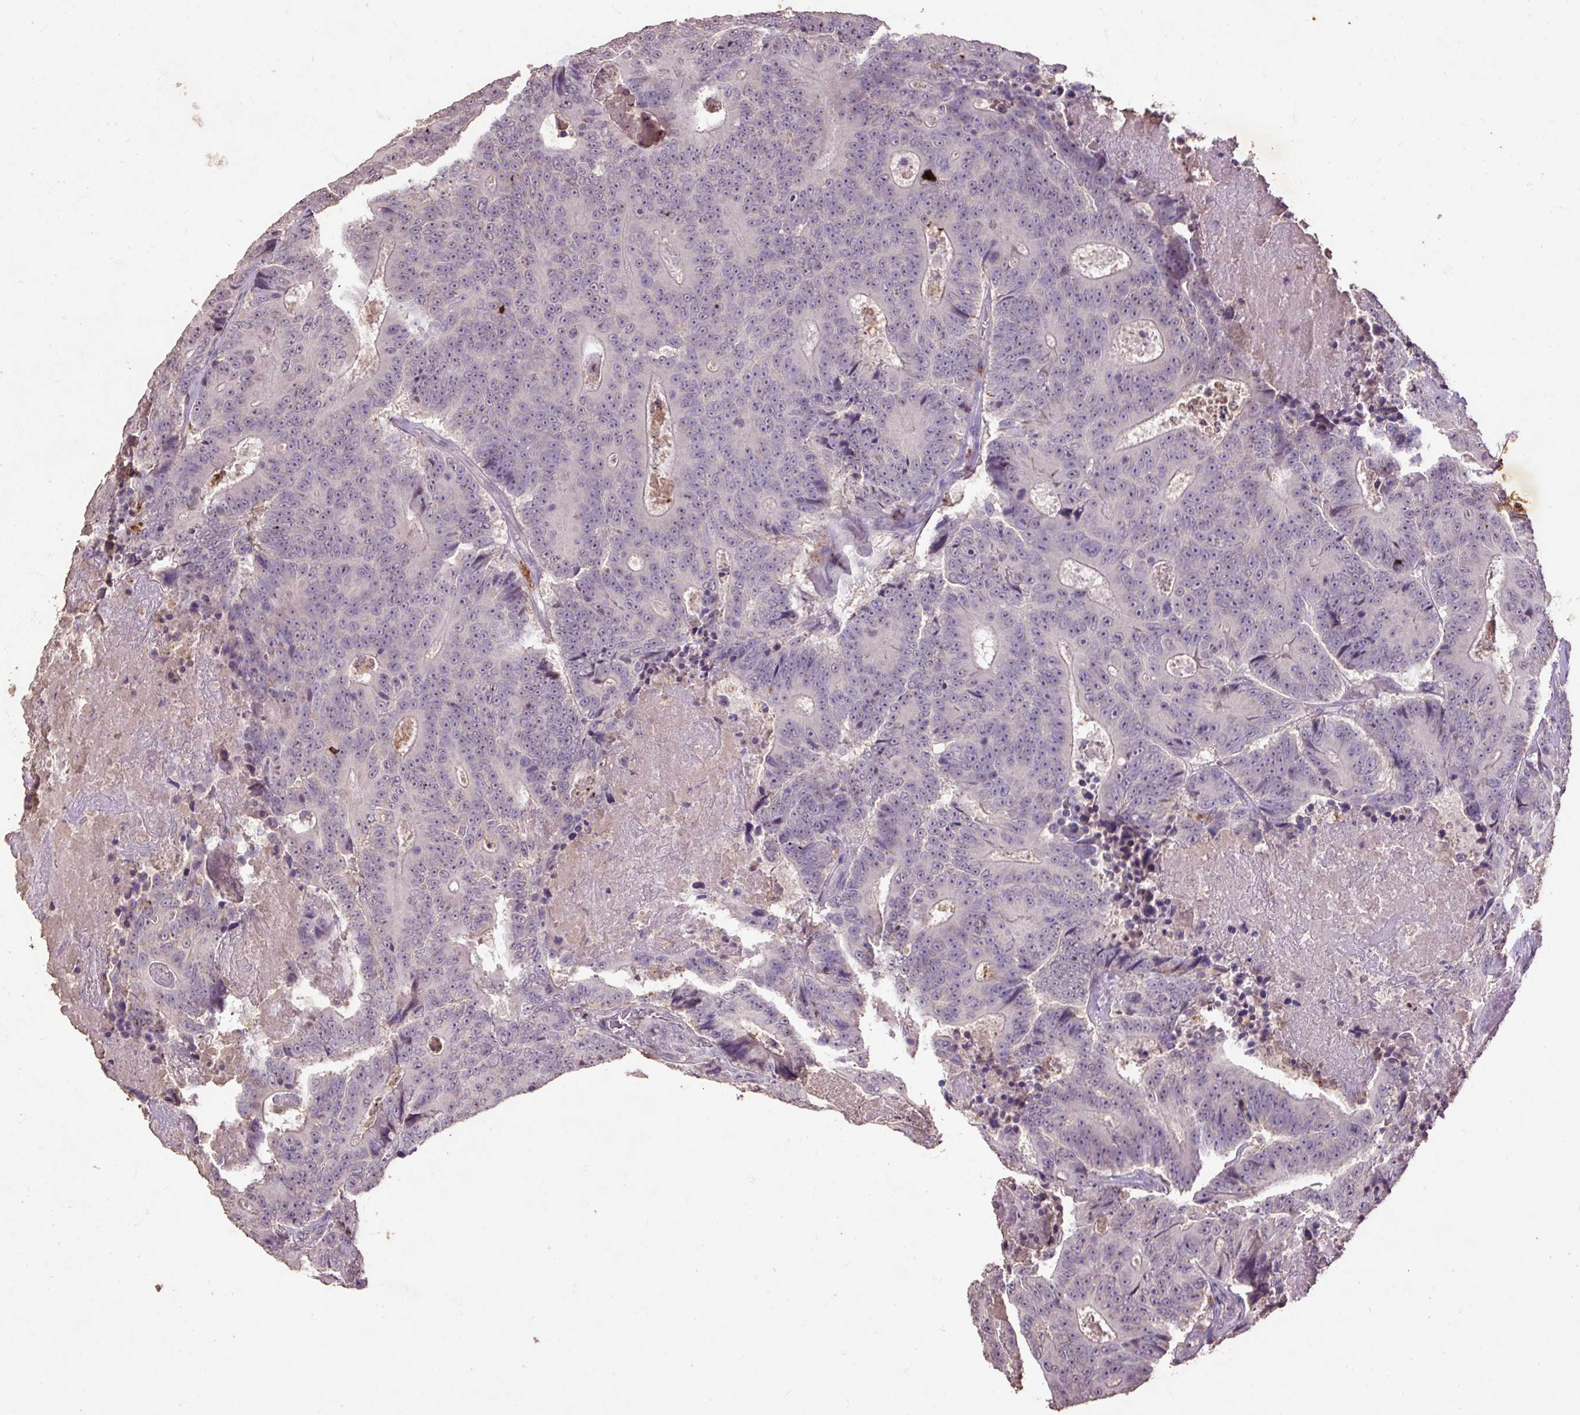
{"staining": {"intensity": "negative", "quantity": "none", "location": "none"}, "tissue": "colorectal cancer", "cell_type": "Tumor cells", "image_type": "cancer", "snomed": [{"axis": "morphology", "description": "Adenocarcinoma, NOS"}, {"axis": "topography", "description": "Colon"}], "caption": "Immunohistochemistry micrograph of neoplastic tissue: colorectal adenocarcinoma stained with DAB (3,3'-diaminobenzidine) reveals no significant protein expression in tumor cells. Nuclei are stained in blue.", "gene": "LRTM2", "patient": {"sex": "male", "age": 83}}